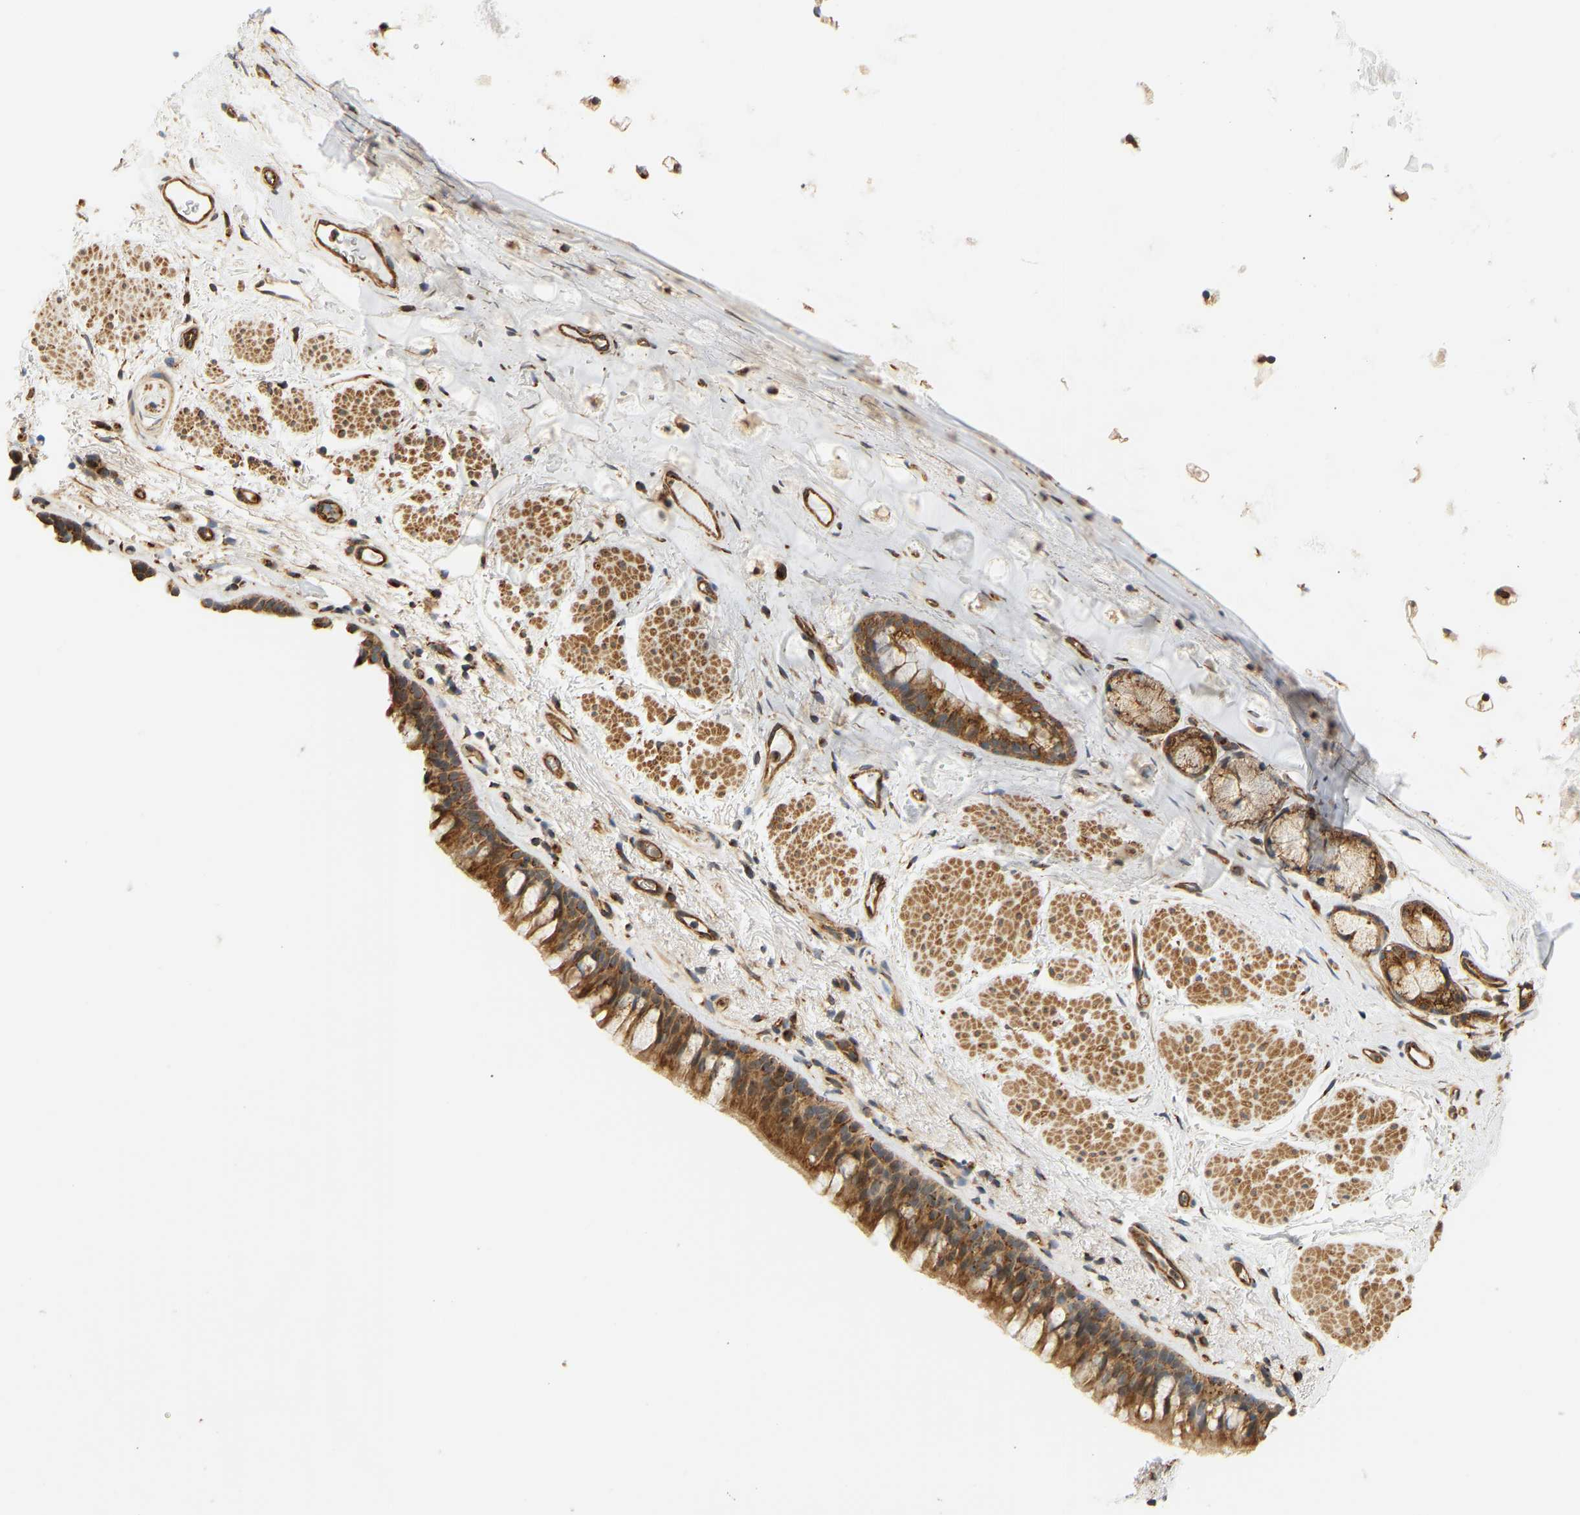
{"staining": {"intensity": "moderate", "quantity": ">75%", "location": "cytoplasmic/membranous"}, "tissue": "bronchus", "cell_type": "Respiratory epithelial cells", "image_type": "normal", "snomed": [{"axis": "morphology", "description": "Normal tissue, NOS"}, {"axis": "topography", "description": "Cartilage tissue"}, {"axis": "topography", "description": "Bronchus"}], "caption": "Respiratory epithelial cells show moderate cytoplasmic/membranous staining in approximately >75% of cells in unremarkable bronchus. (Stains: DAB (3,3'-diaminobenzidine) in brown, nuclei in blue, Microscopy: brightfield microscopy at high magnification).", "gene": "CEP57", "patient": {"sex": "female", "age": 53}}